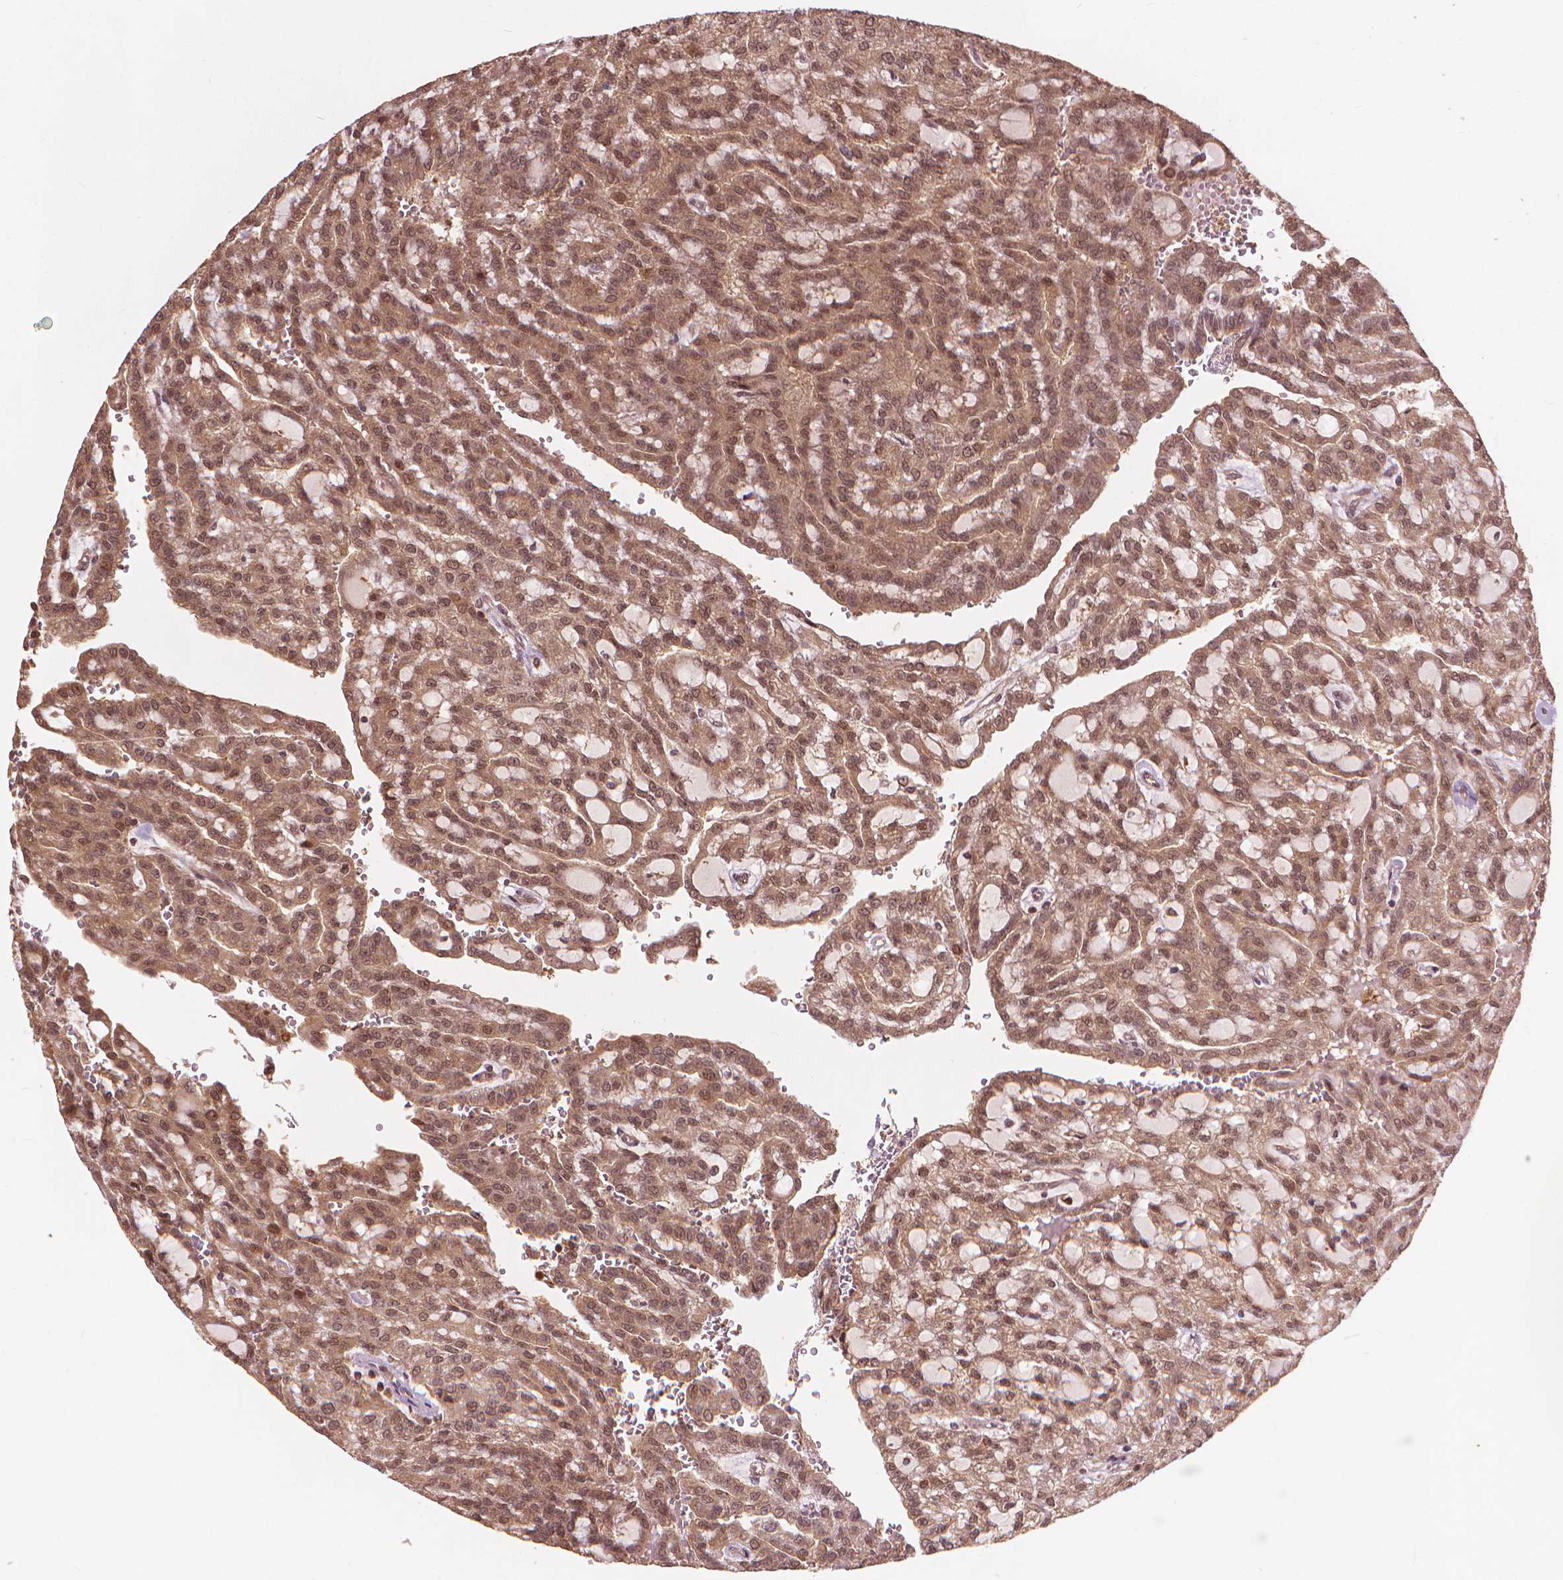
{"staining": {"intensity": "moderate", "quantity": ">75%", "location": "nuclear"}, "tissue": "renal cancer", "cell_type": "Tumor cells", "image_type": "cancer", "snomed": [{"axis": "morphology", "description": "Adenocarcinoma, NOS"}, {"axis": "topography", "description": "Kidney"}], "caption": "DAB (3,3'-diaminobenzidine) immunohistochemical staining of human renal adenocarcinoma reveals moderate nuclear protein expression in approximately >75% of tumor cells. (DAB IHC, brown staining for protein, blue staining for nuclei).", "gene": "SSU72", "patient": {"sex": "male", "age": 63}}